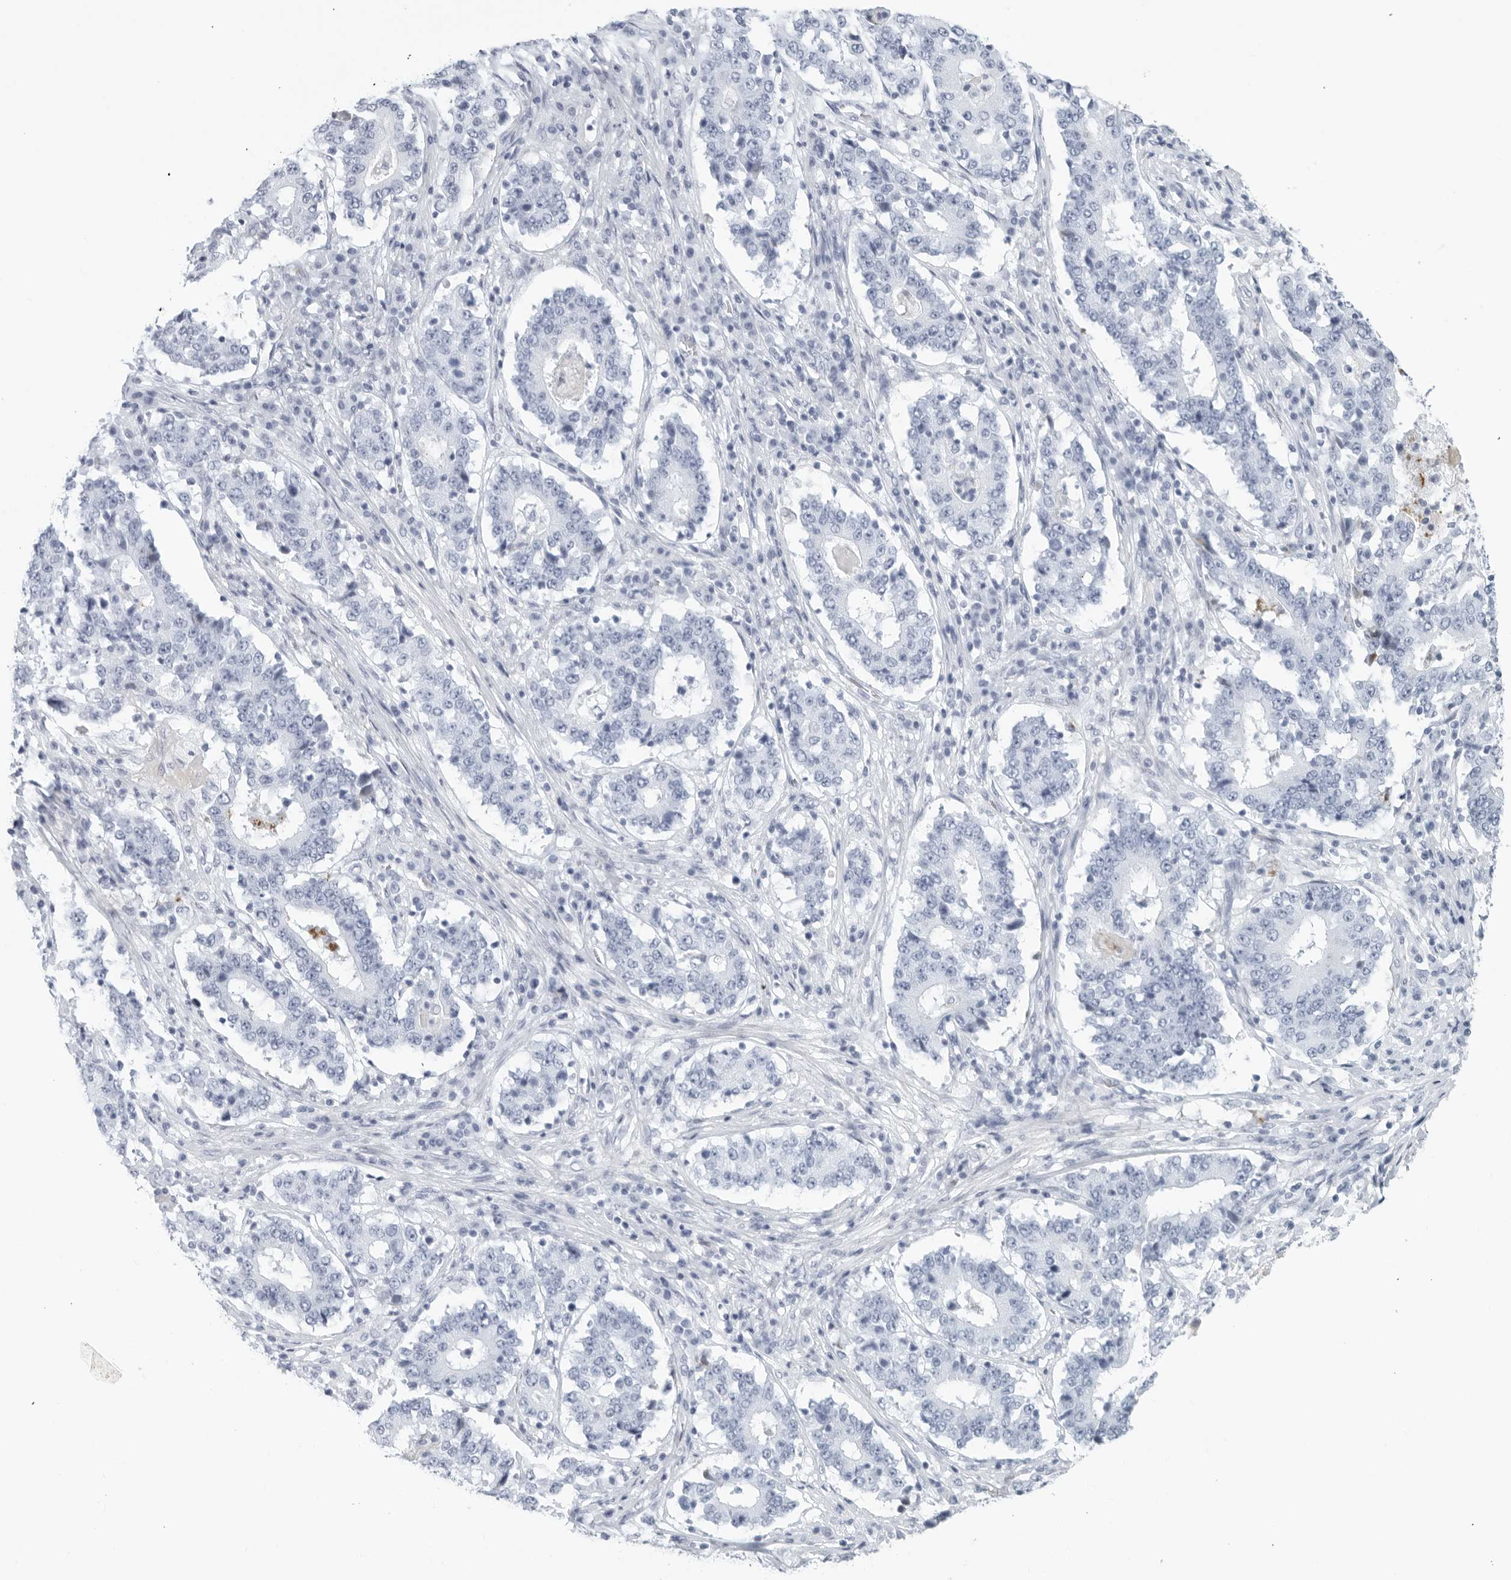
{"staining": {"intensity": "negative", "quantity": "none", "location": "none"}, "tissue": "stomach cancer", "cell_type": "Tumor cells", "image_type": "cancer", "snomed": [{"axis": "morphology", "description": "Adenocarcinoma, NOS"}, {"axis": "topography", "description": "Stomach"}], "caption": "Tumor cells show no significant positivity in stomach adenocarcinoma.", "gene": "FGG", "patient": {"sex": "male", "age": 59}}